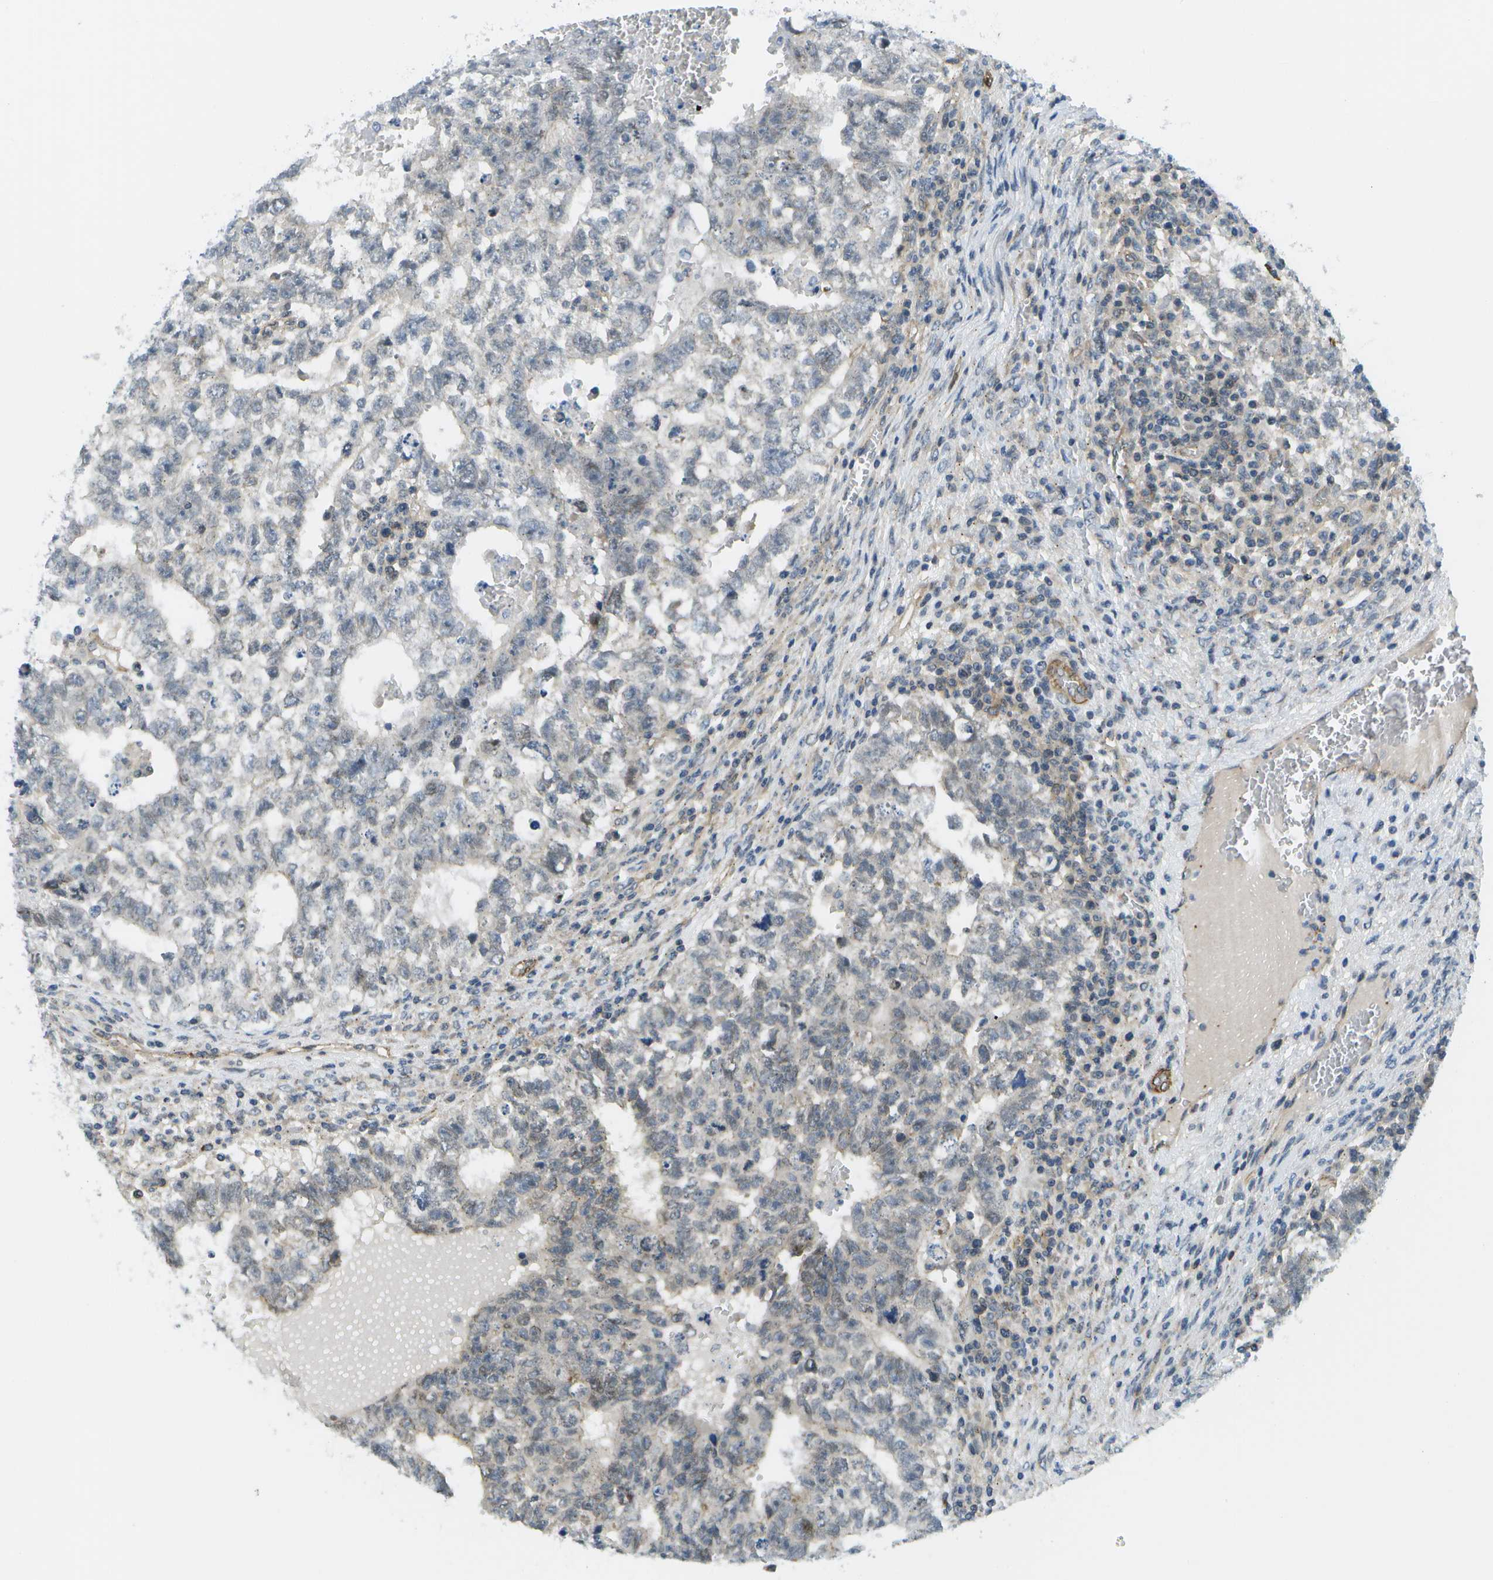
{"staining": {"intensity": "negative", "quantity": "none", "location": "none"}, "tissue": "testis cancer", "cell_type": "Tumor cells", "image_type": "cancer", "snomed": [{"axis": "morphology", "description": "Seminoma, NOS"}, {"axis": "morphology", "description": "Carcinoma, Embryonal, NOS"}, {"axis": "topography", "description": "Testis"}], "caption": "High magnification brightfield microscopy of embryonal carcinoma (testis) stained with DAB (brown) and counterstained with hematoxylin (blue): tumor cells show no significant expression.", "gene": "KIAA0040", "patient": {"sex": "male", "age": 38}}